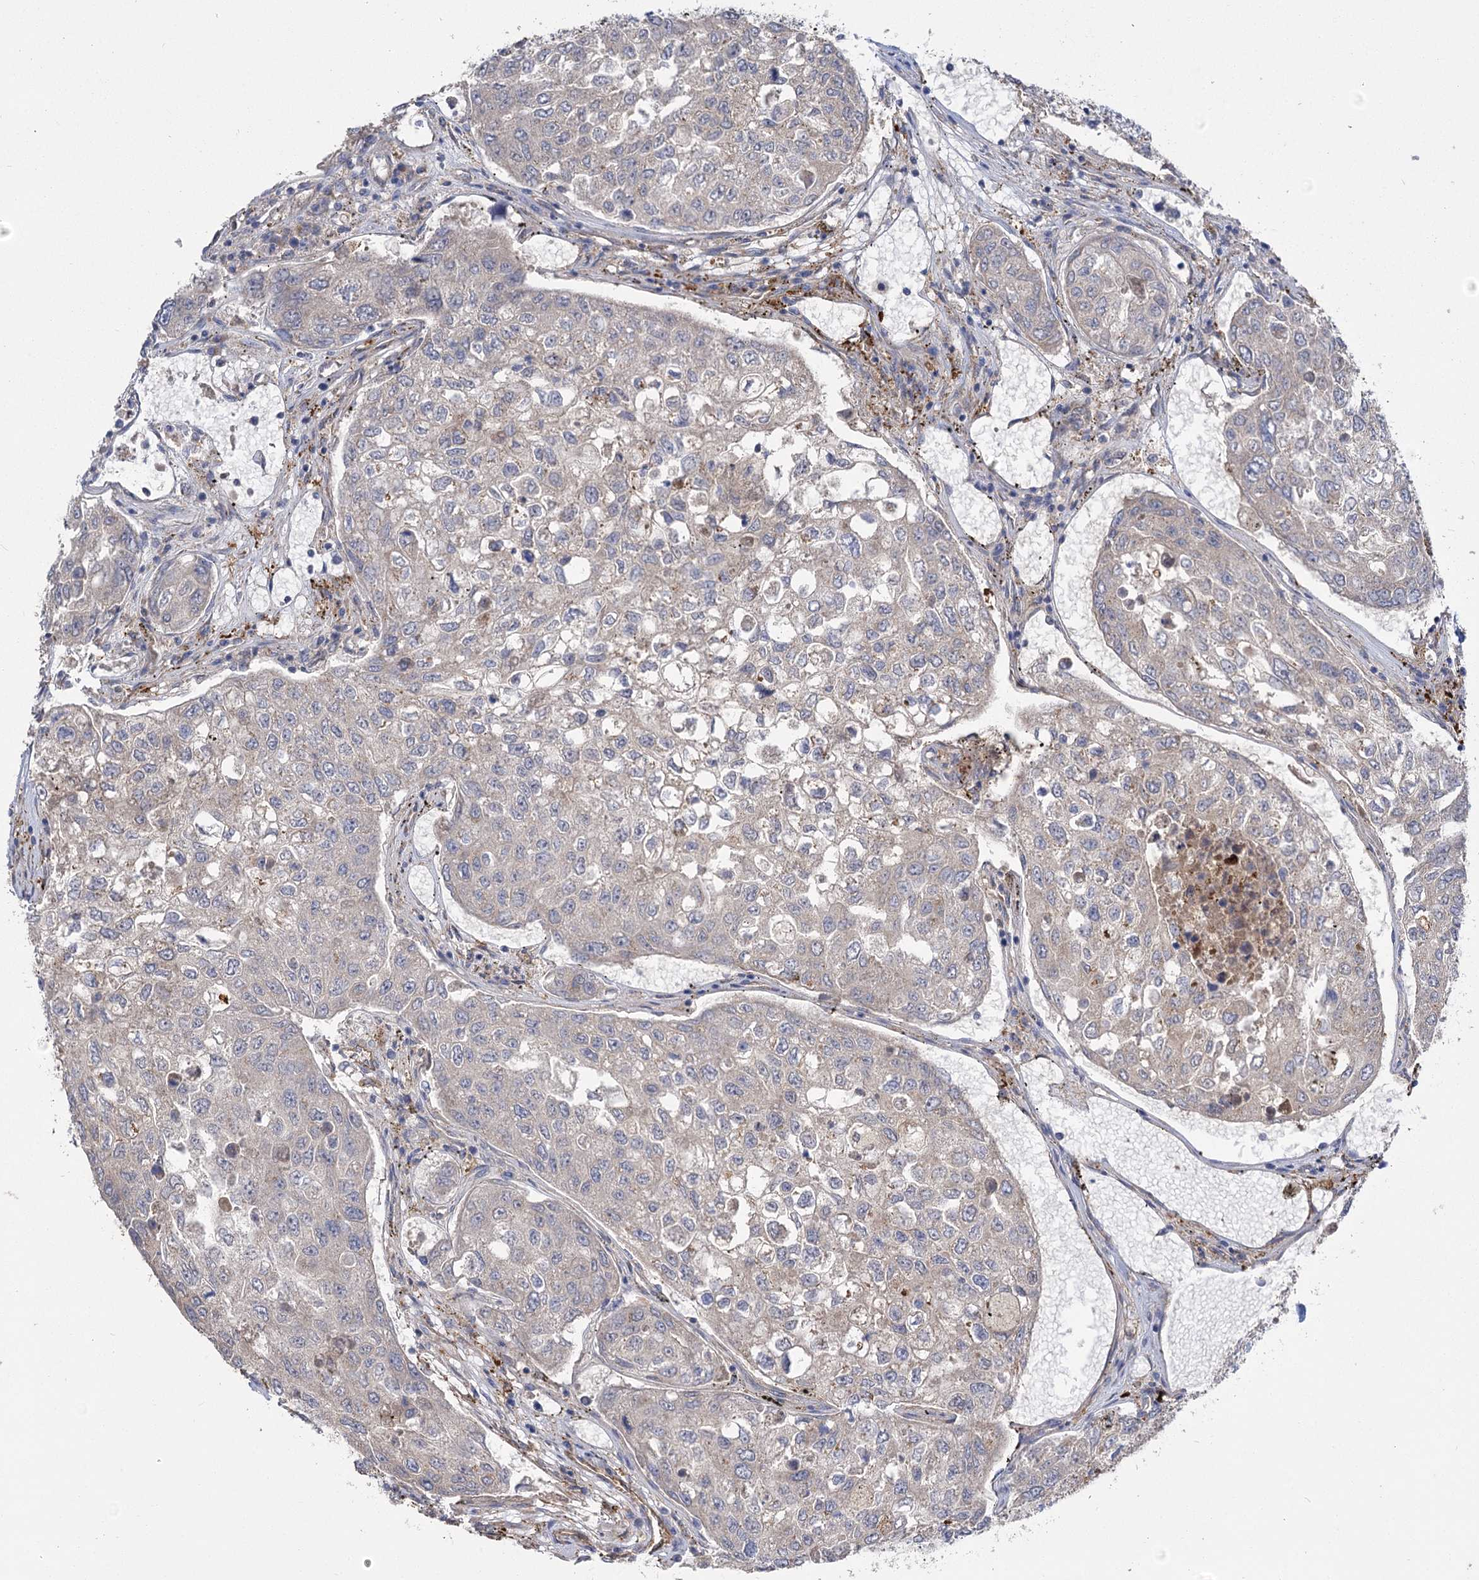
{"staining": {"intensity": "negative", "quantity": "none", "location": "none"}, "tissue": "urothelial cancer", "cell_type": "Tumor cells", "image_type": "cancer", "snomed": [{"axis": "morphology", "description": "Urothelial carcinoma, High grade"}, {"axis": "topography", "description": "Lymph node"}, {"axis": "topography", "description": "Urinary bladder"}], "caption": "High magnification brightfield microscopy of urothelial carcinoma (high-grade) stained with DAB (brown) and counterstained with hematoxylin (blue): tumor cells show no significant positivity.", "gene": "RMDN2", "patient": {"sex": "male", "age": 51}}